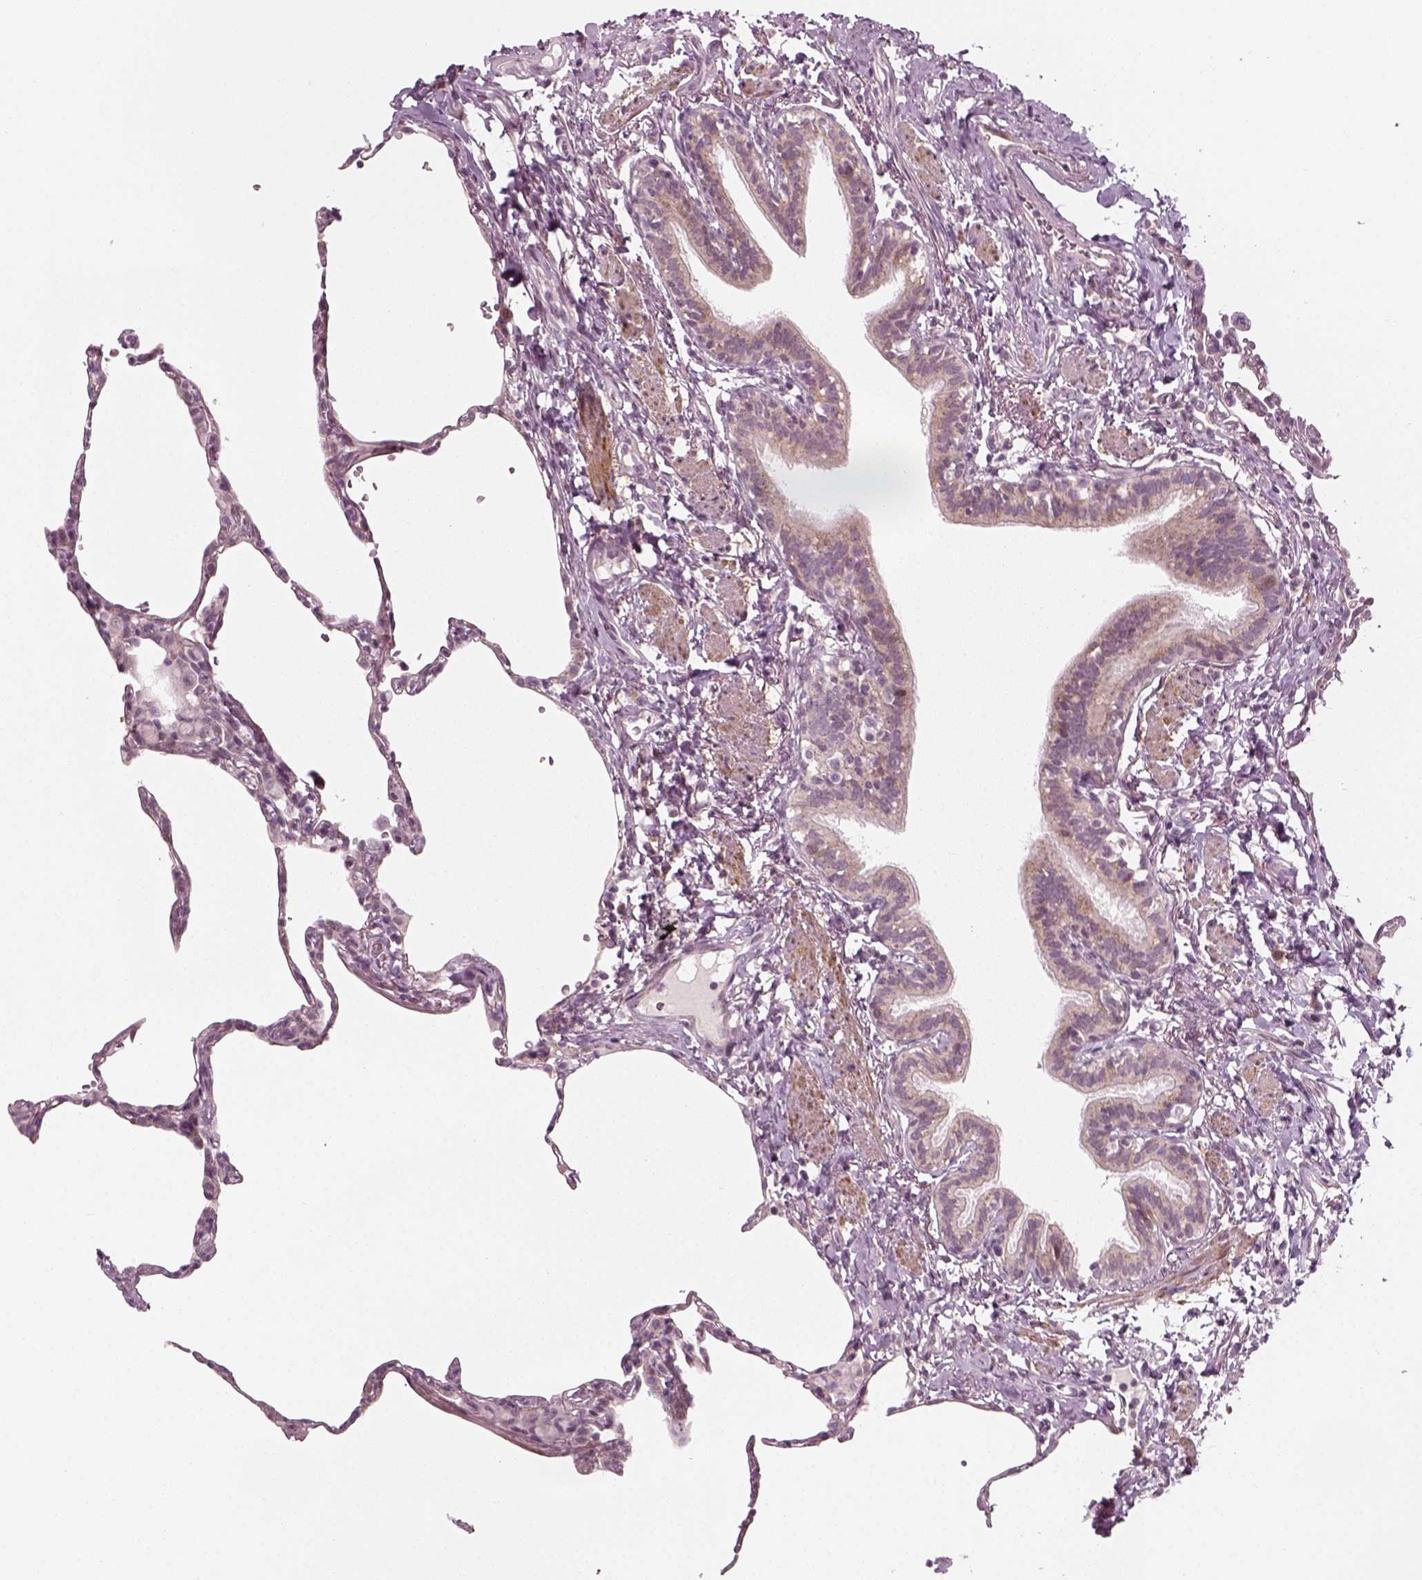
{"staining": {"intensity": "negative", "quantity": "none", "location": "none"}, "tissue": "lung", "cell_type": "Alveolar cells", "image_type": "normal", "snomed": [{"axis": "morphology", "description": "Normal tissue, NOS"}, {"axis": "topography", "description": "Lung"}], "caption": "An image of lung stained for a protein demonstrates no brown staining in alveolar cells.", "gene": "MLIP", "patient": {"sex": "female", "age": 57}}